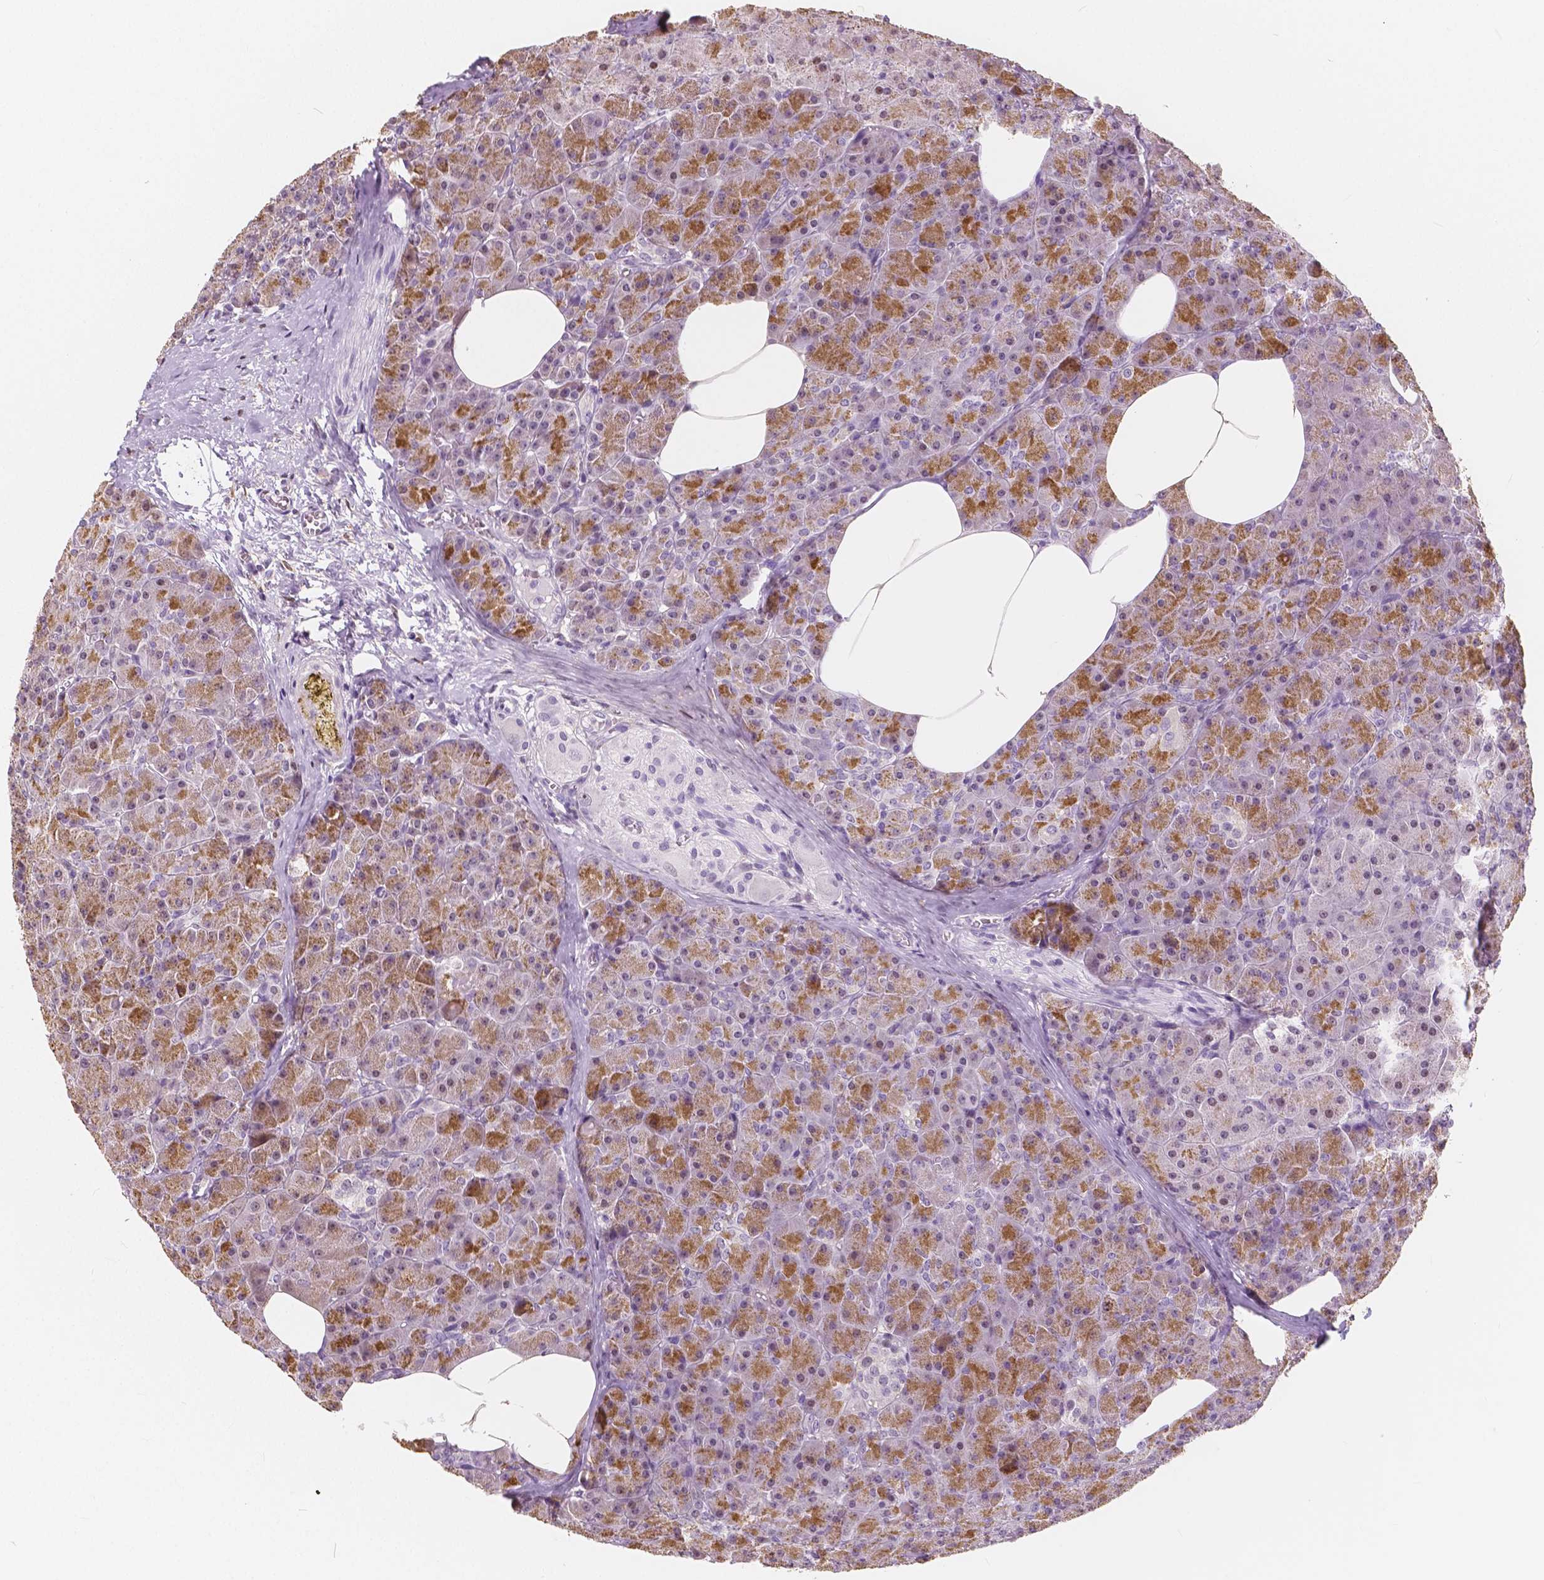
{"staining": {"intensity": "moderate", "quantity": "25%-75%", "location": "cytoplasmic/membranous"}, "tissue": "pancreas", "cell_type": "Exocrine glandular cells", "image_type": "normal", "snomed": [{"axis": "morphology", "description": "Normal tissue, NOS"}, {"axis": "topography", "description": "Pancreas"}], "caption": "Protein staining exhibits moderate cytoplasmic/membranous expression in about 25%-75% of exocrine glandular cells in unremarkable pancreas.", "gene": "NOLC1", "patient": {"sex": "female", "age": 45}}